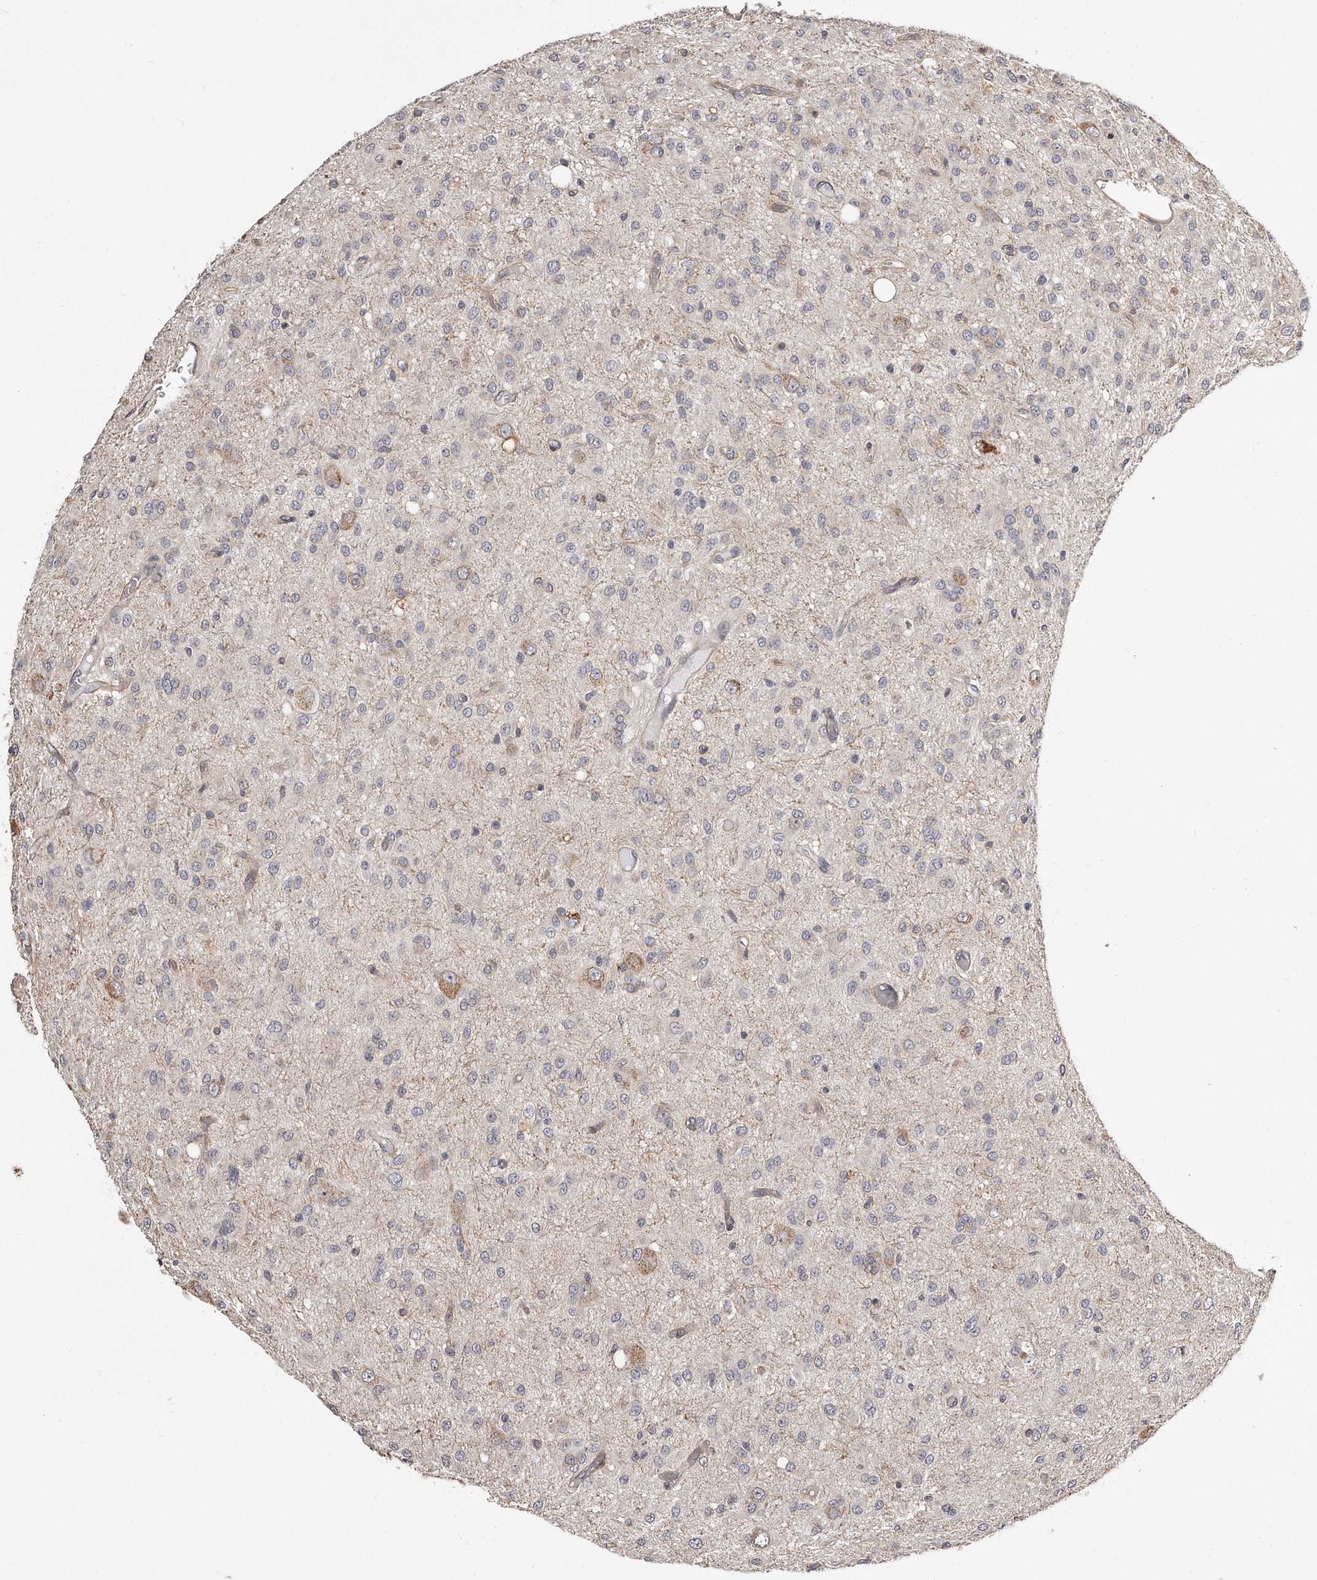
{"staining": {"intensity": "negative", "quantity": "none", "location": "none"}, "tissue": "glioma", "cell_type": "Tumor cells", "image_type": "cancer", "snomed": [{"axis": "morphology", "description": "Glioma, malignant, High grade"}, {"axis": "topography", "description": "Brain"}], "caption": "Immunohistochemistry histopathology image of human glioma stained for a protein (brown), which exhibits no staining in tumor cells.", "gene": "TRAPPC14", "patient": {"sex": "female", "age": 59}}